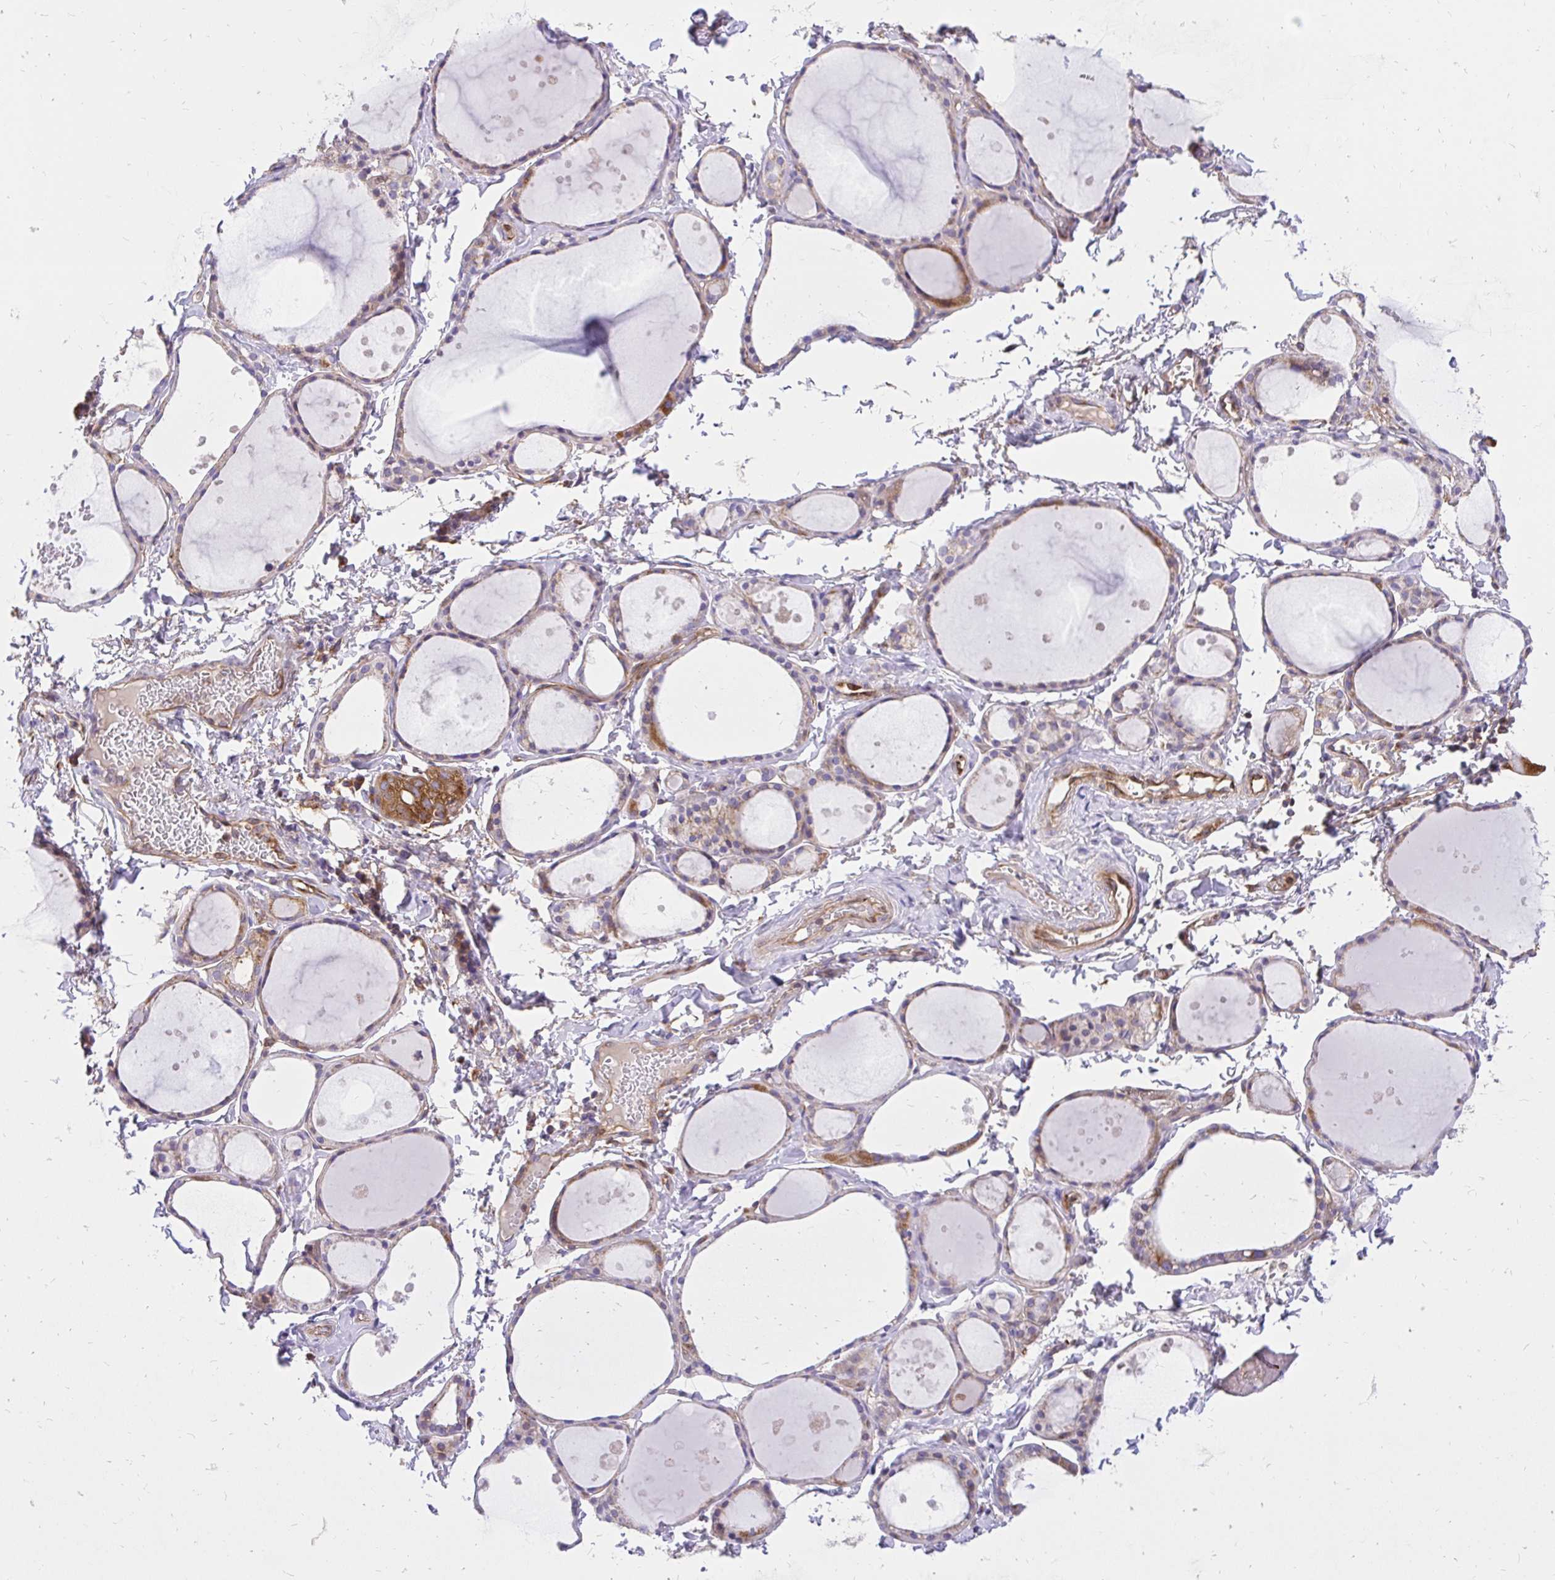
{"staining": {"intensity": "moderate", "quantity": "<25%", "location": "cytoplasmic/membranous"}, "tissue": "thyroid gland", "cell_type": "Glandular cells", "image_type": "normal", "snomed": [{"axis": "morphology", "description": "Normal tissue, NOS"}, {"axis": "topography", "description": "Thyroid gland"}], "caption": "This micrograph displays benign thyroid gland stained with immunohistochemistry to label a protein in brown. The cytoplasmic/membranous of glandular cells show moderate positivity for the protein. Nuclei are counter-stained blue.", "gene": "ABCB10", "patient": {"sex": "male", "age": 68}}